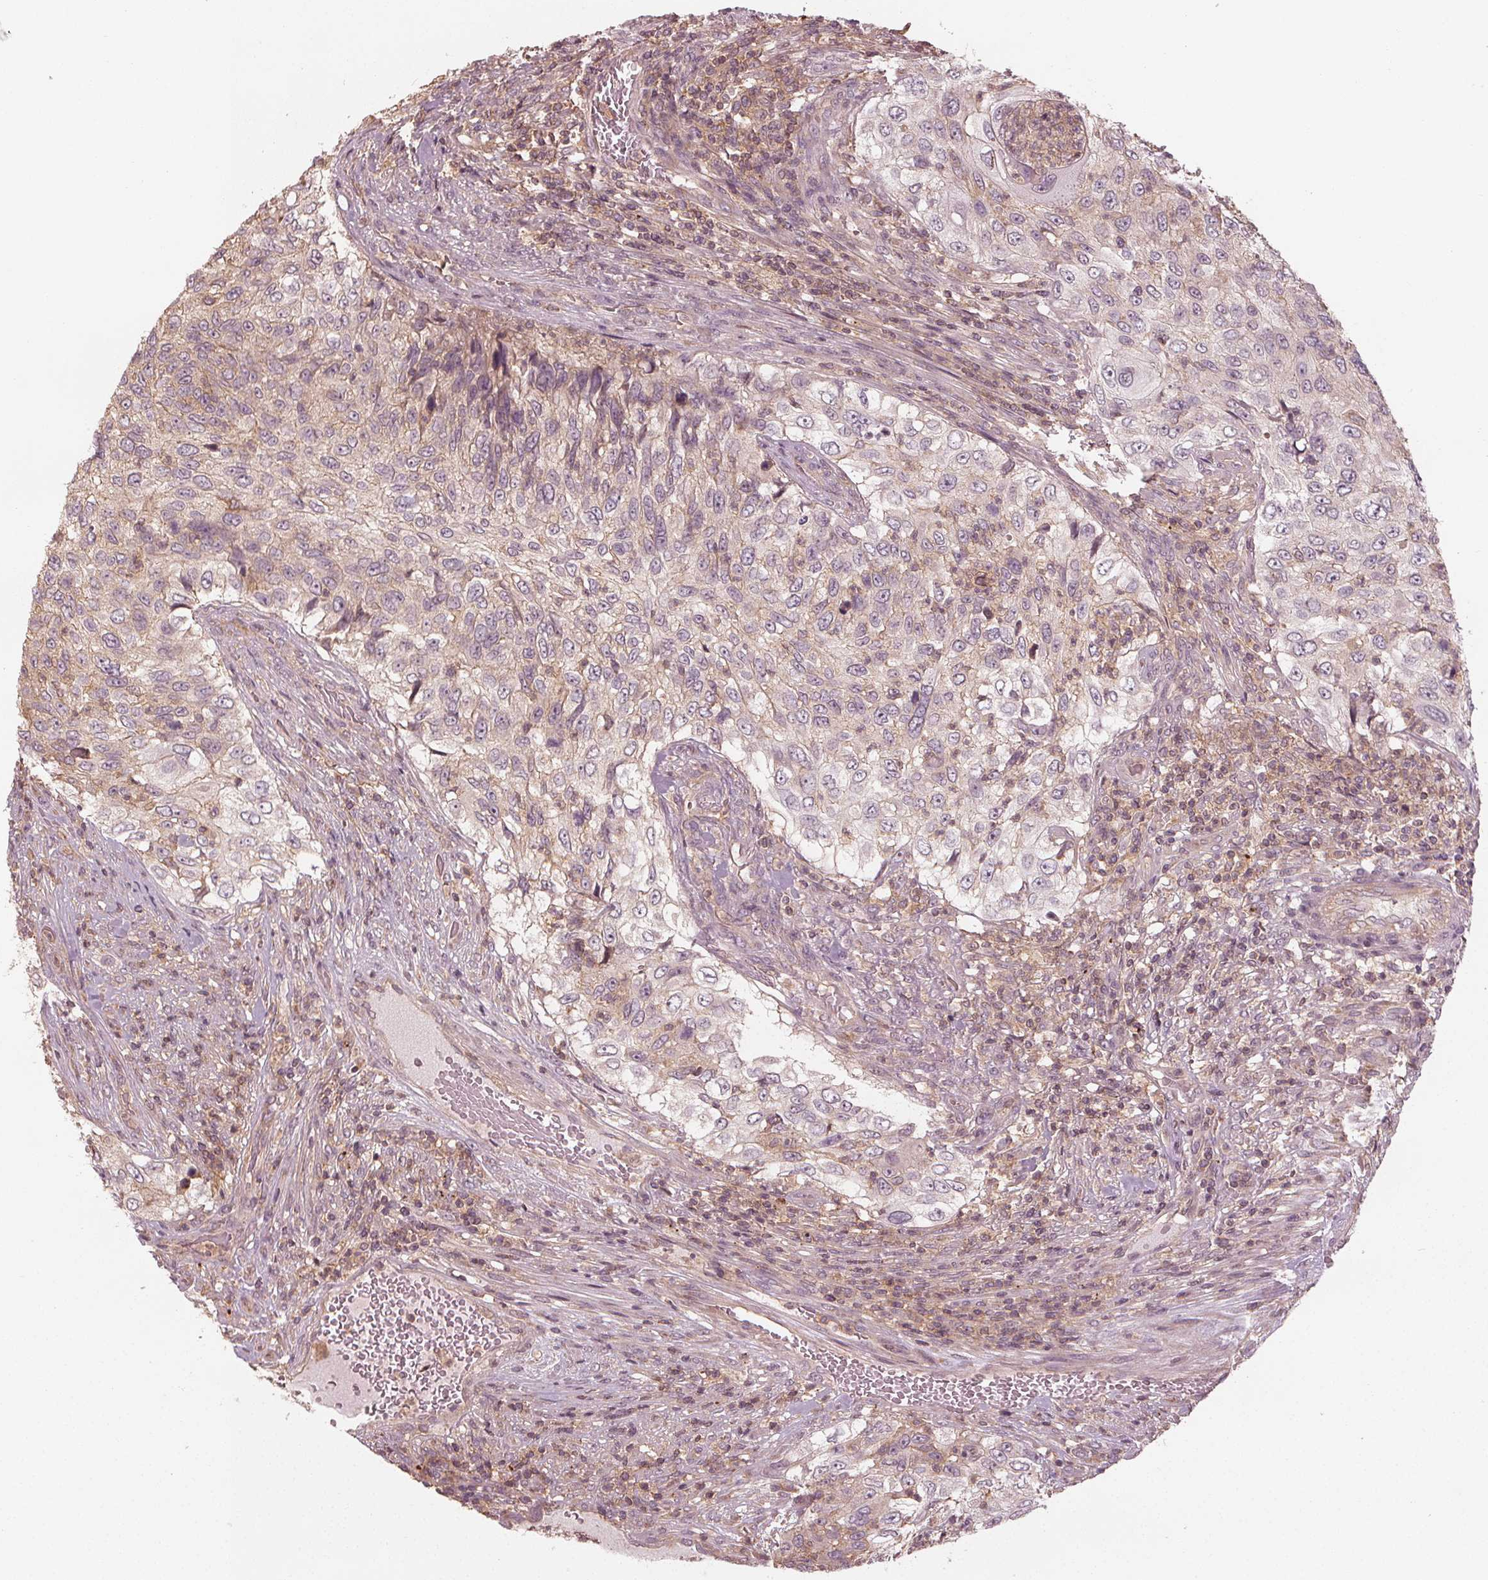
{"staining": {"intensity": "weak", "quantity": "<25%", "location": "cytoplasmic/membranous"}, "tissue": "urothelial cancer", "cell_type": "Tumor cells", "image_type": "cancer", "snomed": [{"axis": "morphology", "description": "Urothelial carcinoma, High grade"}, {"axis": "topography", "description": "Urinary bladder"}], "caption": "A histopathology image of urothelial cancer stained for a protein demonstrates no brown staining in tumor cells.", "gene": "GNB2", "patient": {"sex": "female", "age": 60}}